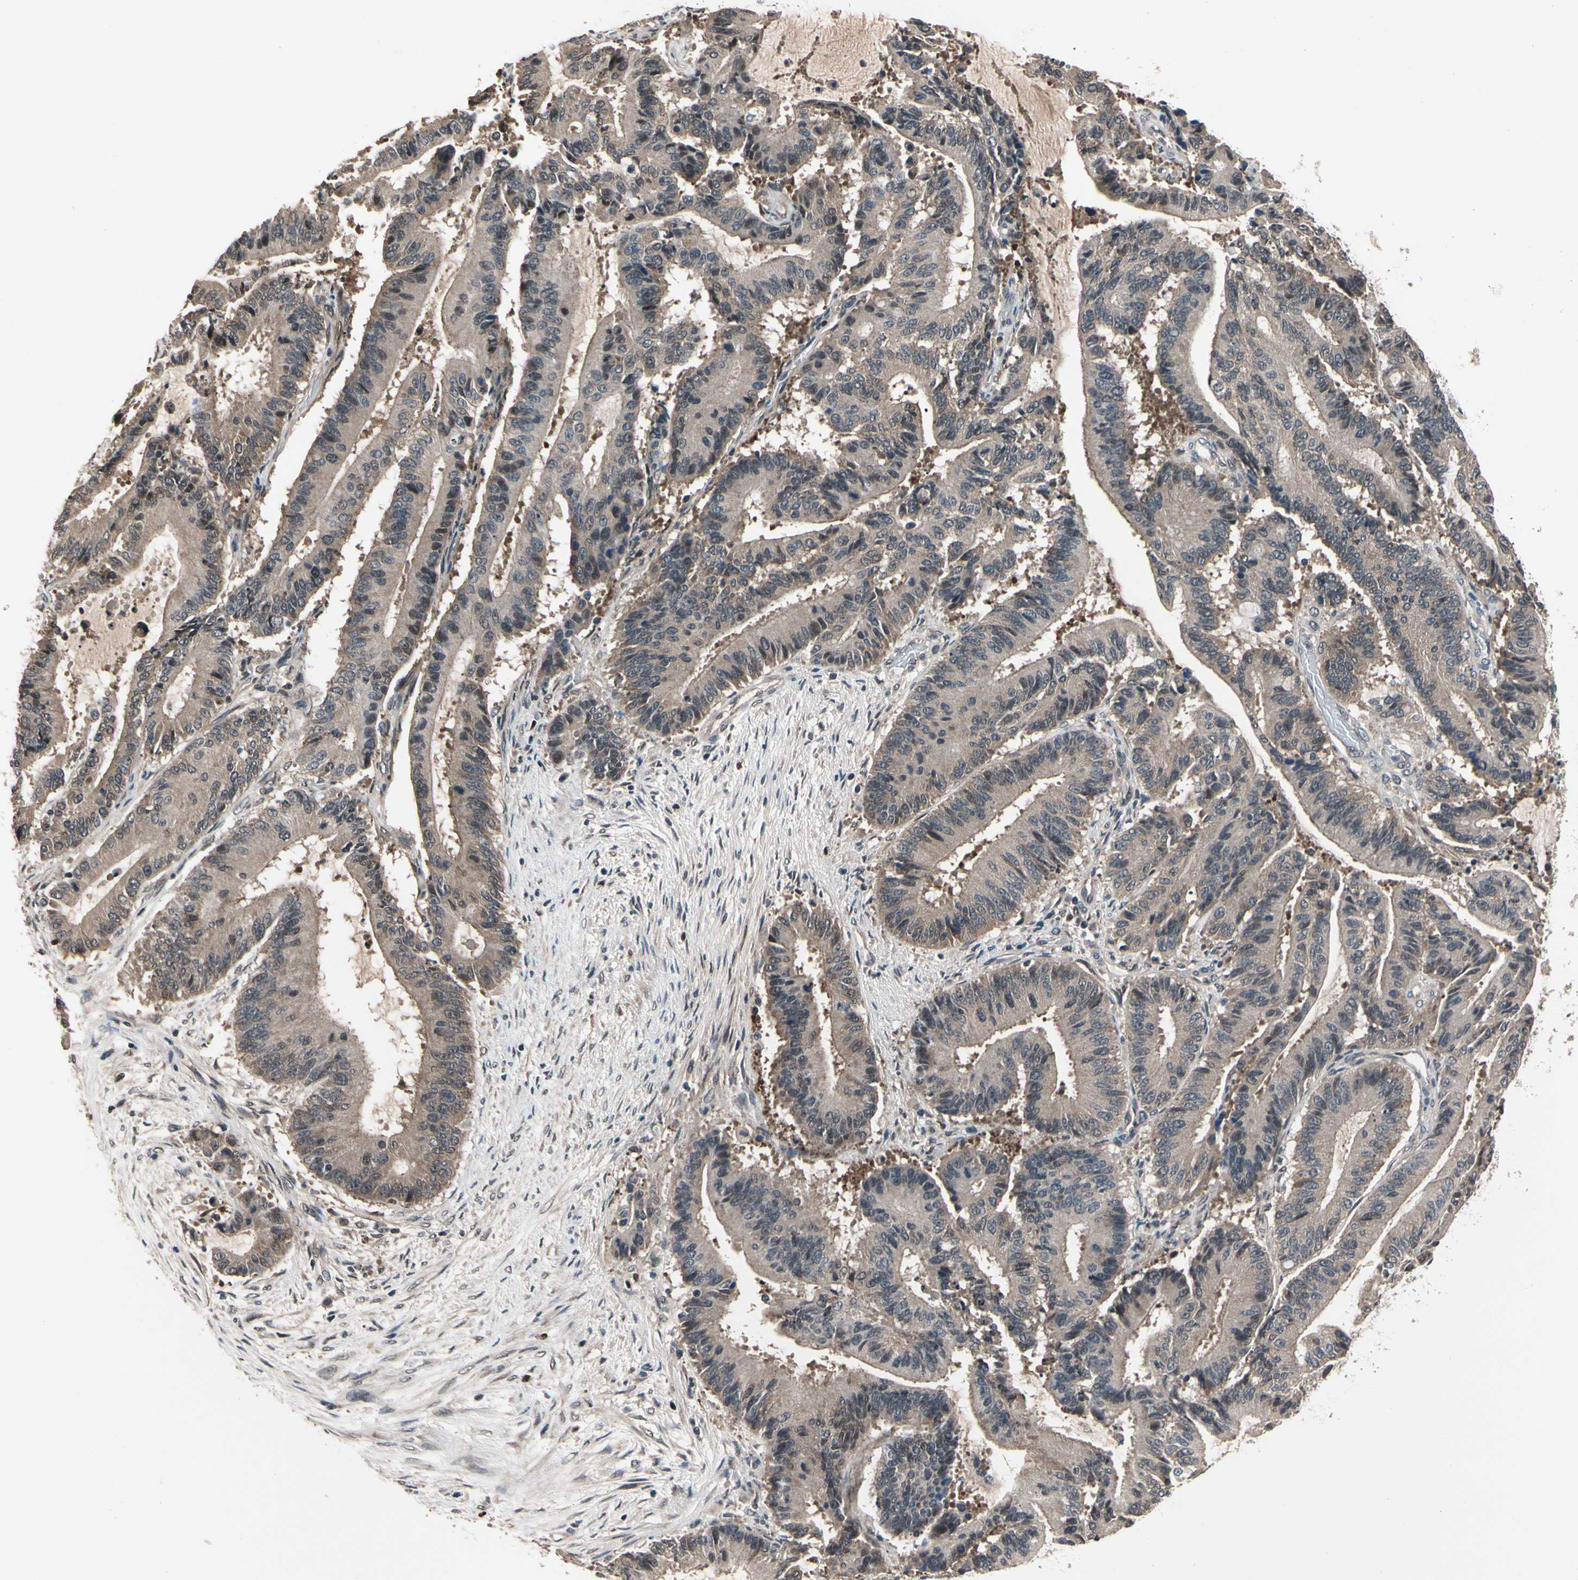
{"staining": {"intensity": "moderate", "quantity": ">75%", "location": "cytoplasmic/membranous"}, "tissue": "liver cancer", "cell_type": "Tumor cells", "image_type": "cancer", "snomed": [{"axis": "morphology", "description": "Cholangiocarcinoma"}, {"axis": "topography", "description": "Liver"}], "caption": "Liver cancer (cholangiocarcinoma) stained with DAB IHC shows medium levels of moderate cytoplasmic/membranous positivity in approximately >75% of tumor cells.", "gene": "PRDX6", "patient": {"sex": "female", "age": 73}}